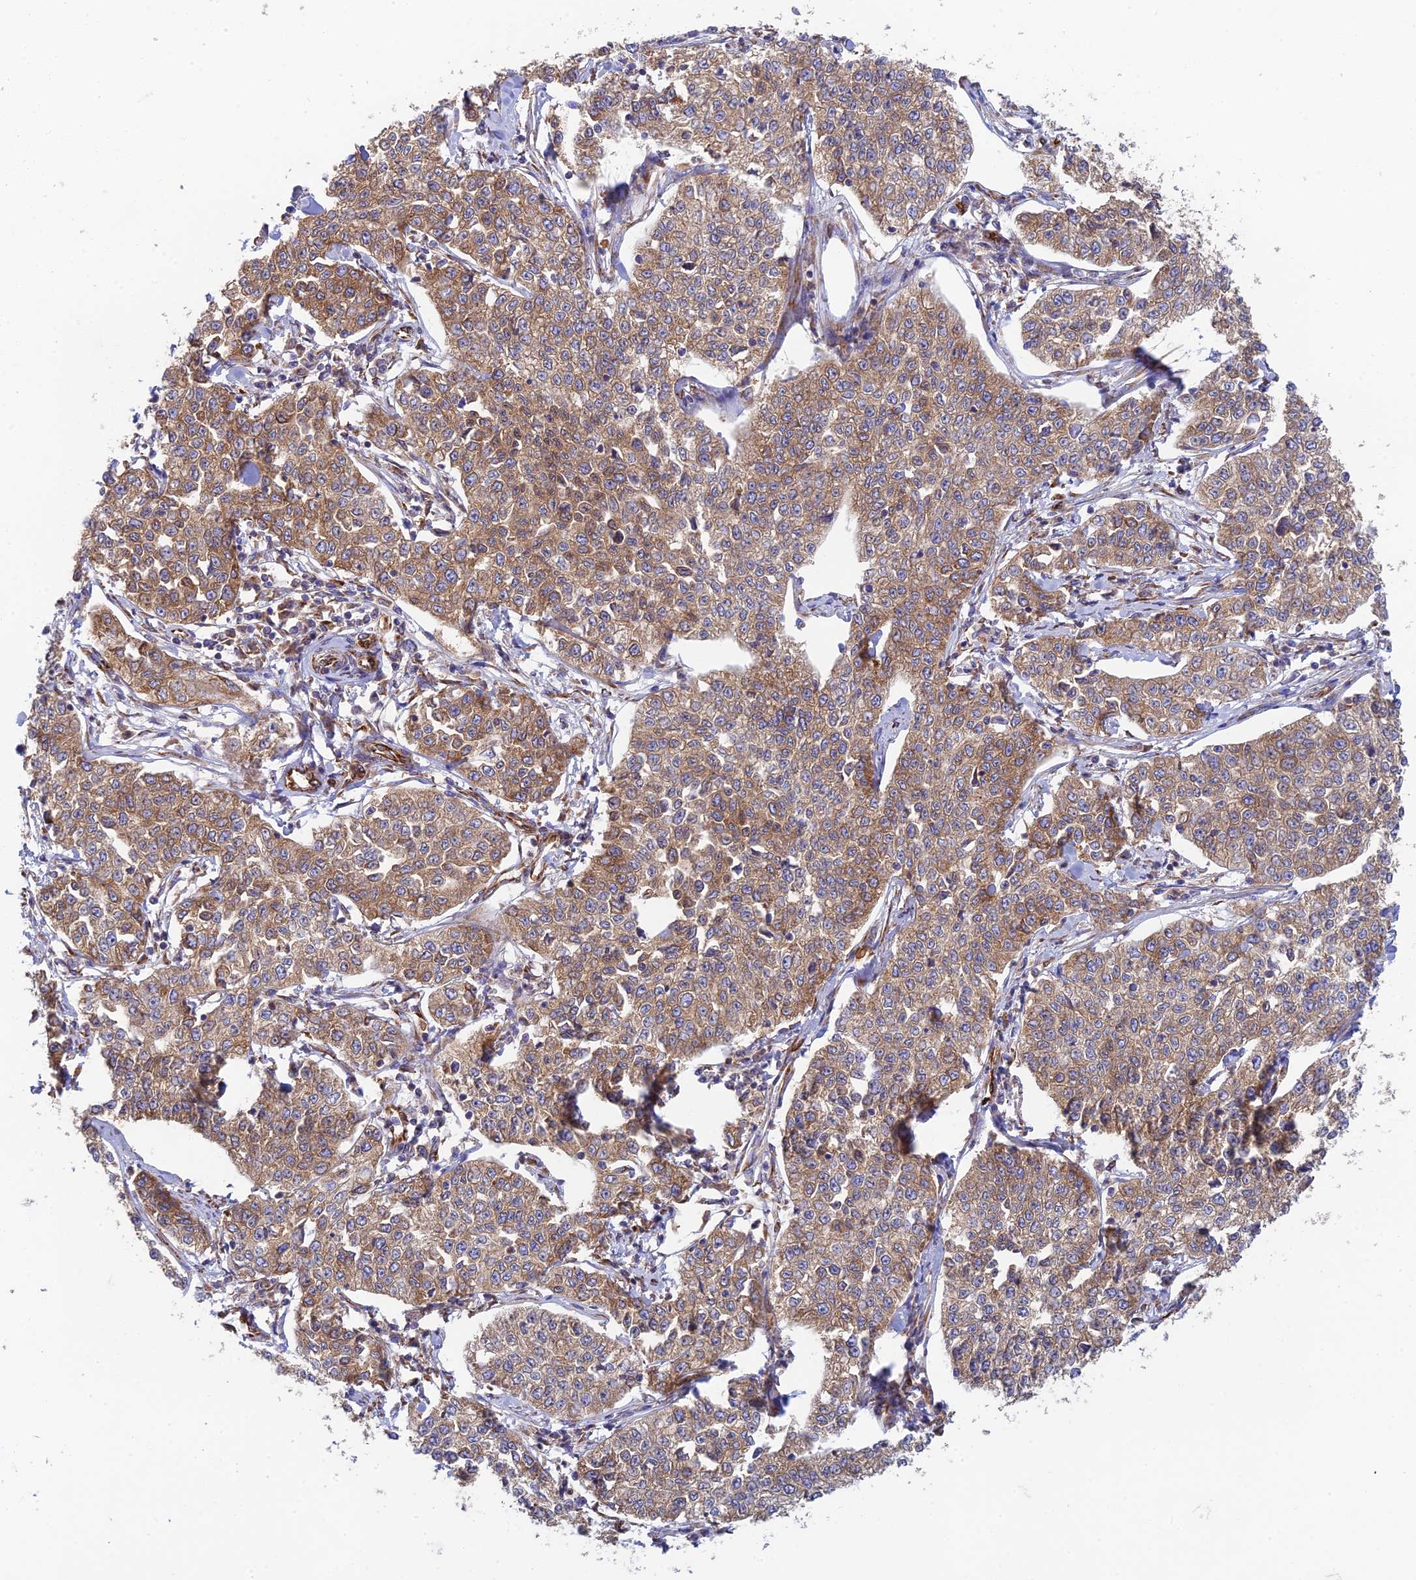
{"staining": {"intensity": "moderate", "quantity": ">75%", "location": "cytoplasmic/membranous"}, "tissue": "cervical cancer", "cell_type": "Tumor cells", "image_type": "cancer", "snomed": [{"axis": "morphology", "description": "Squamous cell carcinoma, NOS"}, {"axis": "topography", "description": "Cervix"}], "caption": "Tumor cells display medium levels of moderate cytoplasmic/membranous staining in about >75% of cells in cervical cancer.", "gene": "CCDC69", "patient": {"sex": "female", "age": 35}}